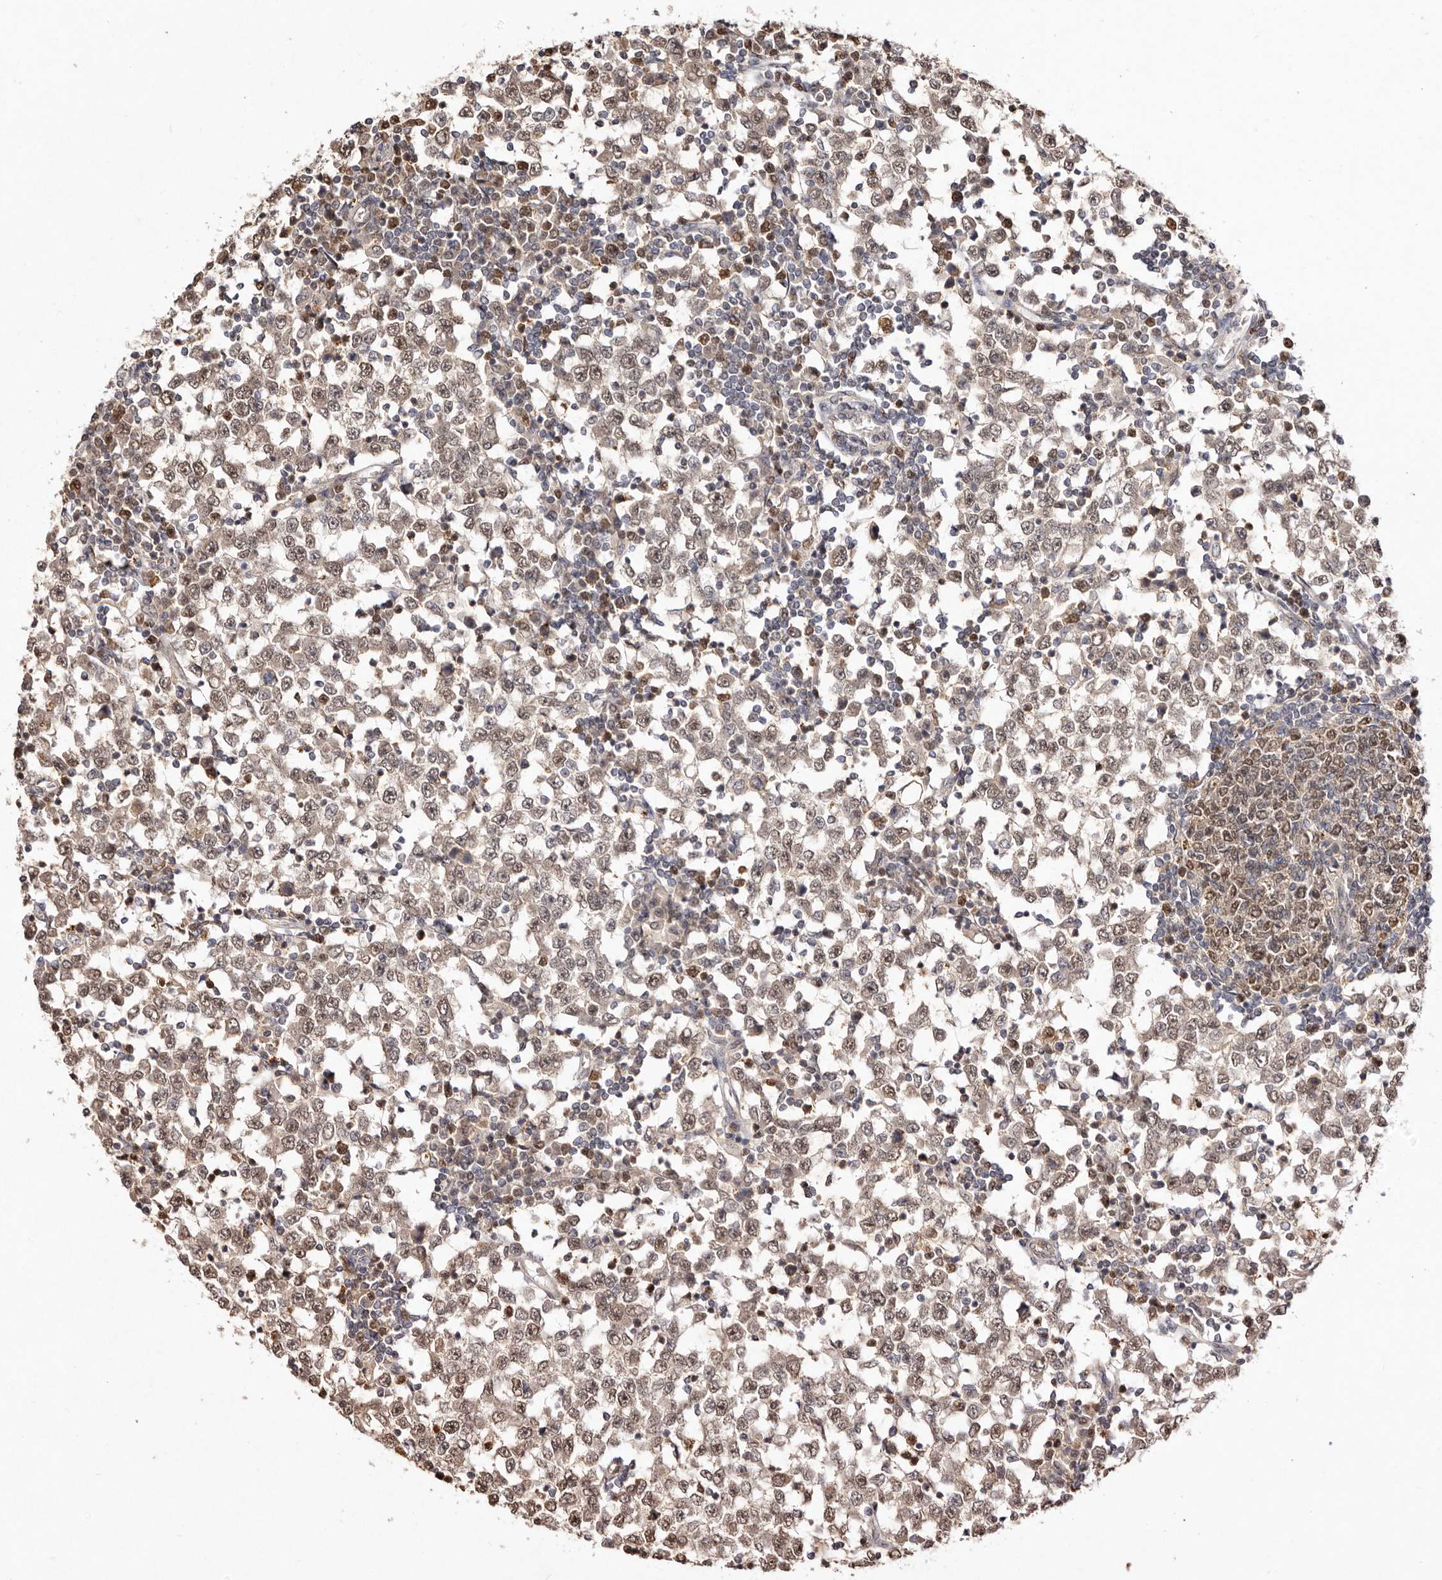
{"staining": {"intensity": "moderate", "quantity": ">75%", "location": "nuclear"}, "tissue": "testis cancer", "cell_type": "Tumor cells", "image_type": "cancer", "snomed": [{"axis": "morphology", "description": "Seminoma, NOS"}, {"axis": "topography", "description": "Testis"}], "caption": "Immunohistochemistry (IHC) image of neoplastic tissue: seminoma (testis) stained using immunohistochemistry (IHC) exhibits medium levels of moderate protein expression localized specifically in the nuclear of tumor cells, appearing as a nuclear brown color.", "gene": "NOTCH1", "patient": {"sex": "male", "age": 65}}